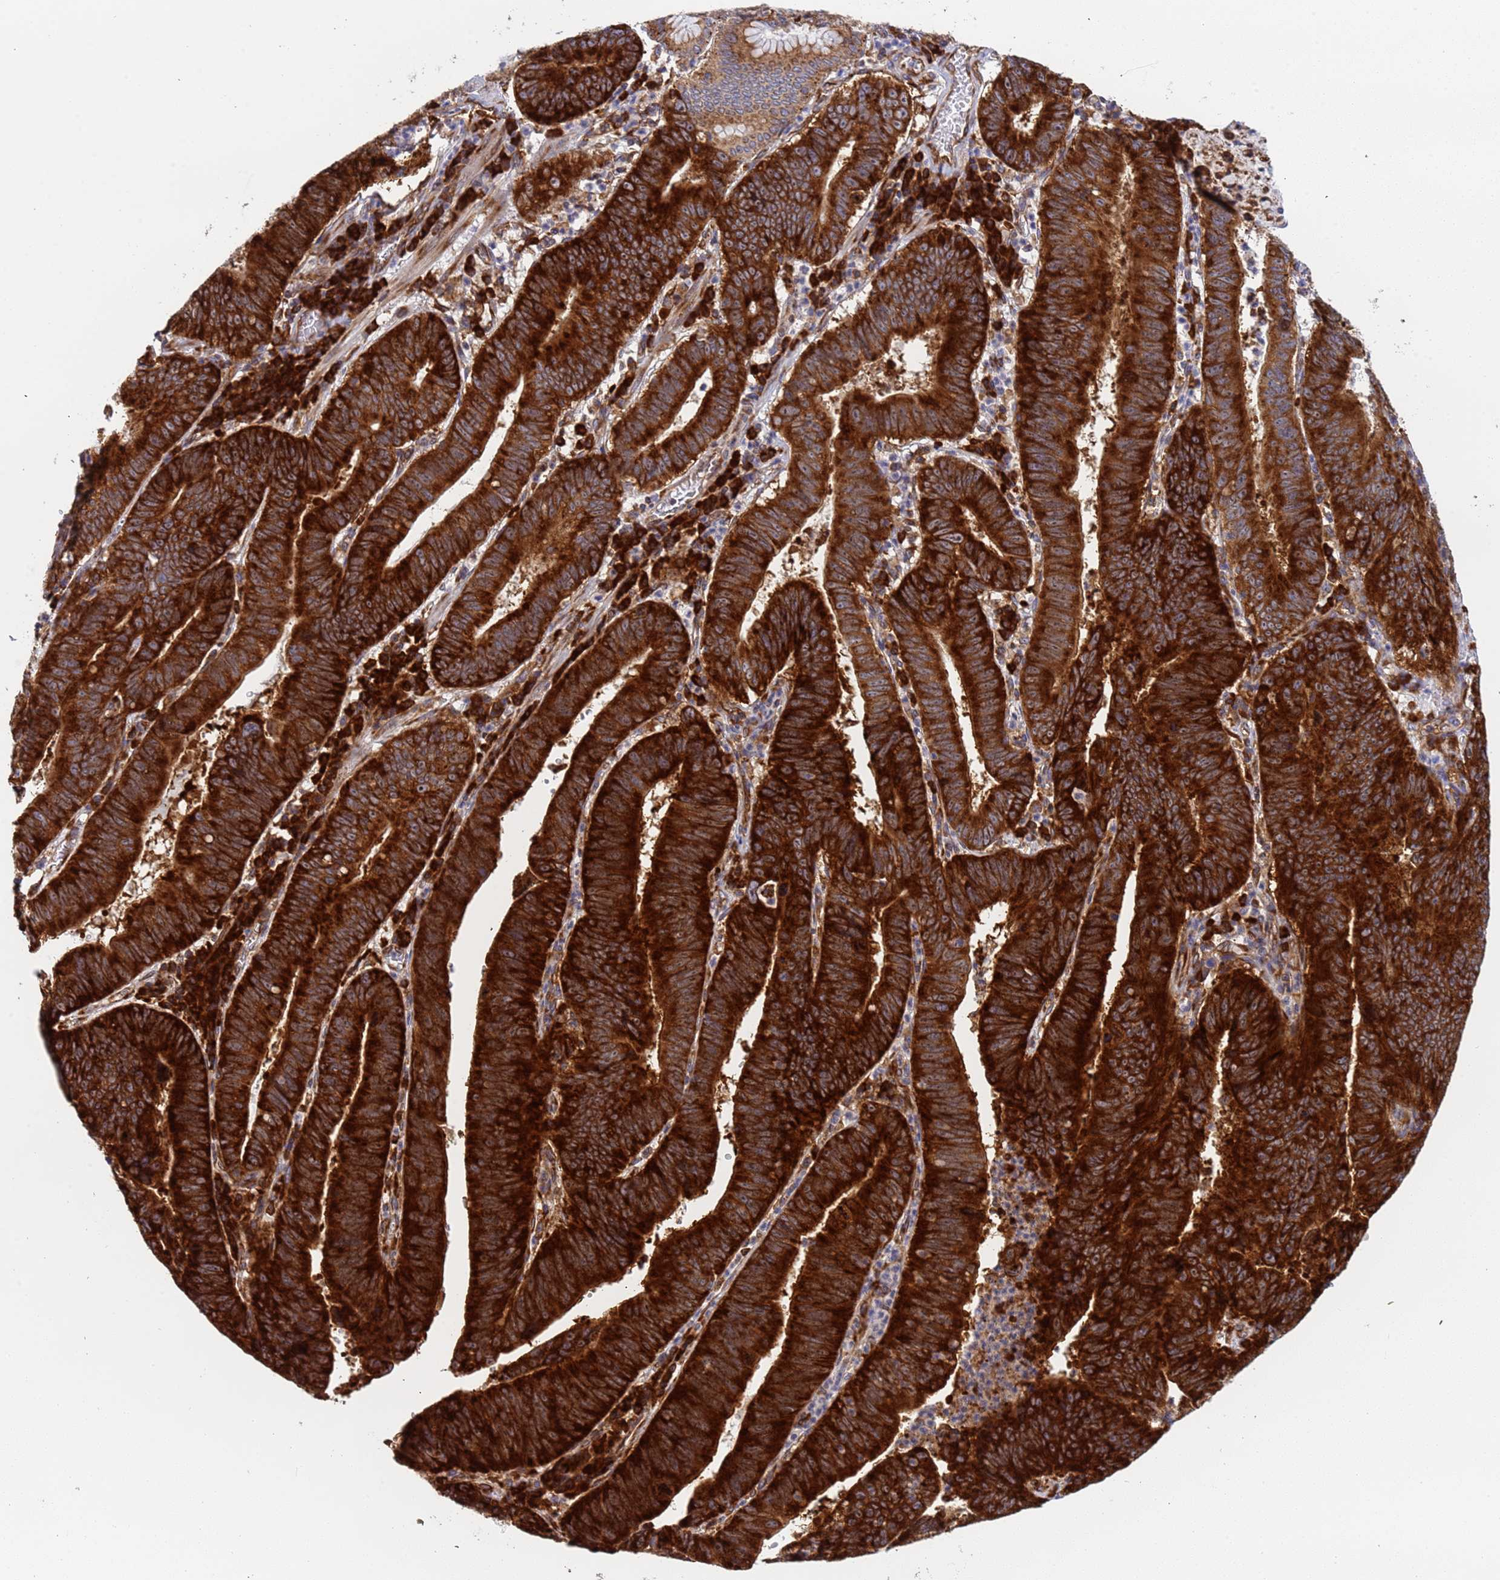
{"staining": {"intensity": "strong", "quantity": ">75%", "location": "cytoplasmic/membranous"}, "tissue": "stomach cancer", "cell_type": "Tumor cells", "image_type": "cancer", "snomed": [{"axis": "morphology", "description": "Adenocarcinoma, NOS"}, {"axis": "topography", "description": "Stomach"}], "caption": "Protein expression analysis of stomach adenocarcinoma displays strong cytoplasmic/membranous staining in about >75% of tumor cells. Immunohistochemistry (ihc) stains the protein in brown and the nuclei are stained blue.", "gene": "RPL36", "patient": {"sex": "male", "age": 59}}